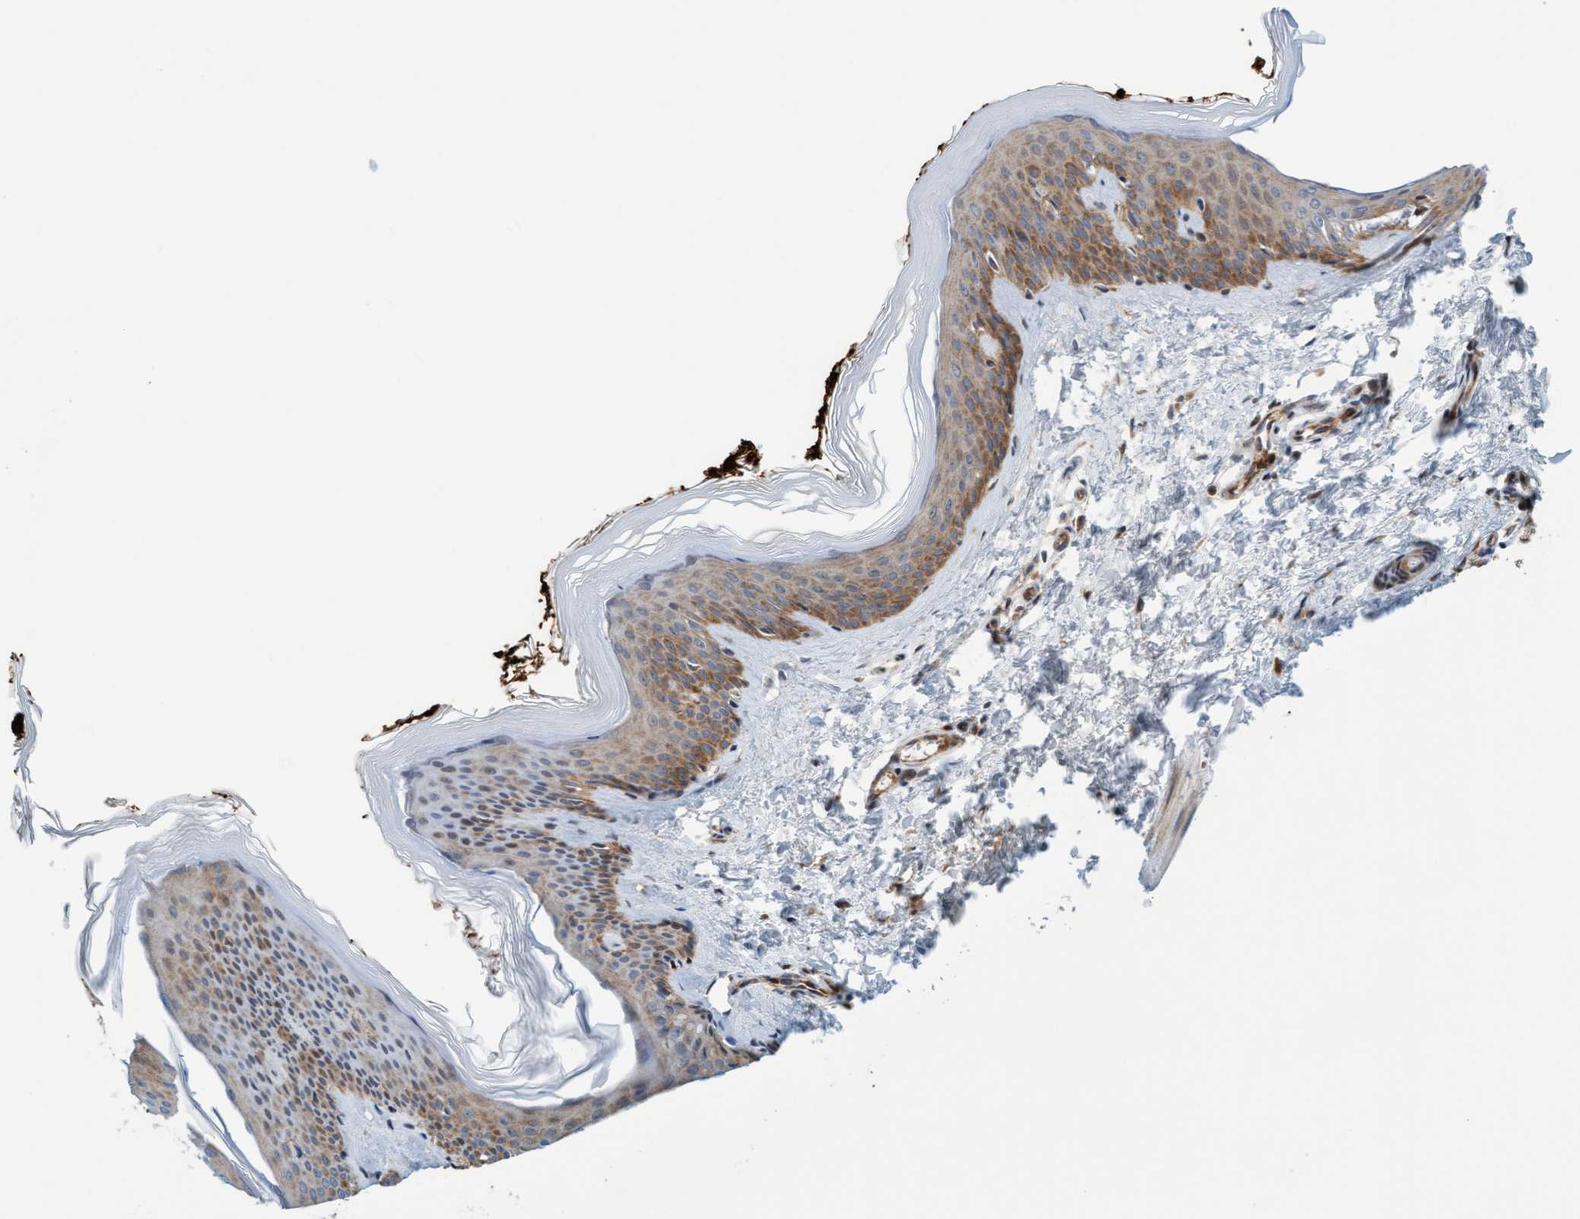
{"staining": {"intensity": "weak", "quantity": ">75%", "location": "cytoplasmic/membranous"}, "tissue": "skin", "cell_type": "Fibroblasts", "image_type": "normal", "snomed": [{"axis": "morphology", "description": "Normal tissue, NOS"}, {"axis": "topography", "description": "Skin"}], "caption": "Immunohistochemistry of normal human skin displays low levels of weak cytoplasmic/membranous expression in about >75% of fibroblasts. (Brightfield microscopy of DAB IHC at high magnification).", "gene": "EIF4EBP1", "patient": {"sex": "female", "age": 27}}